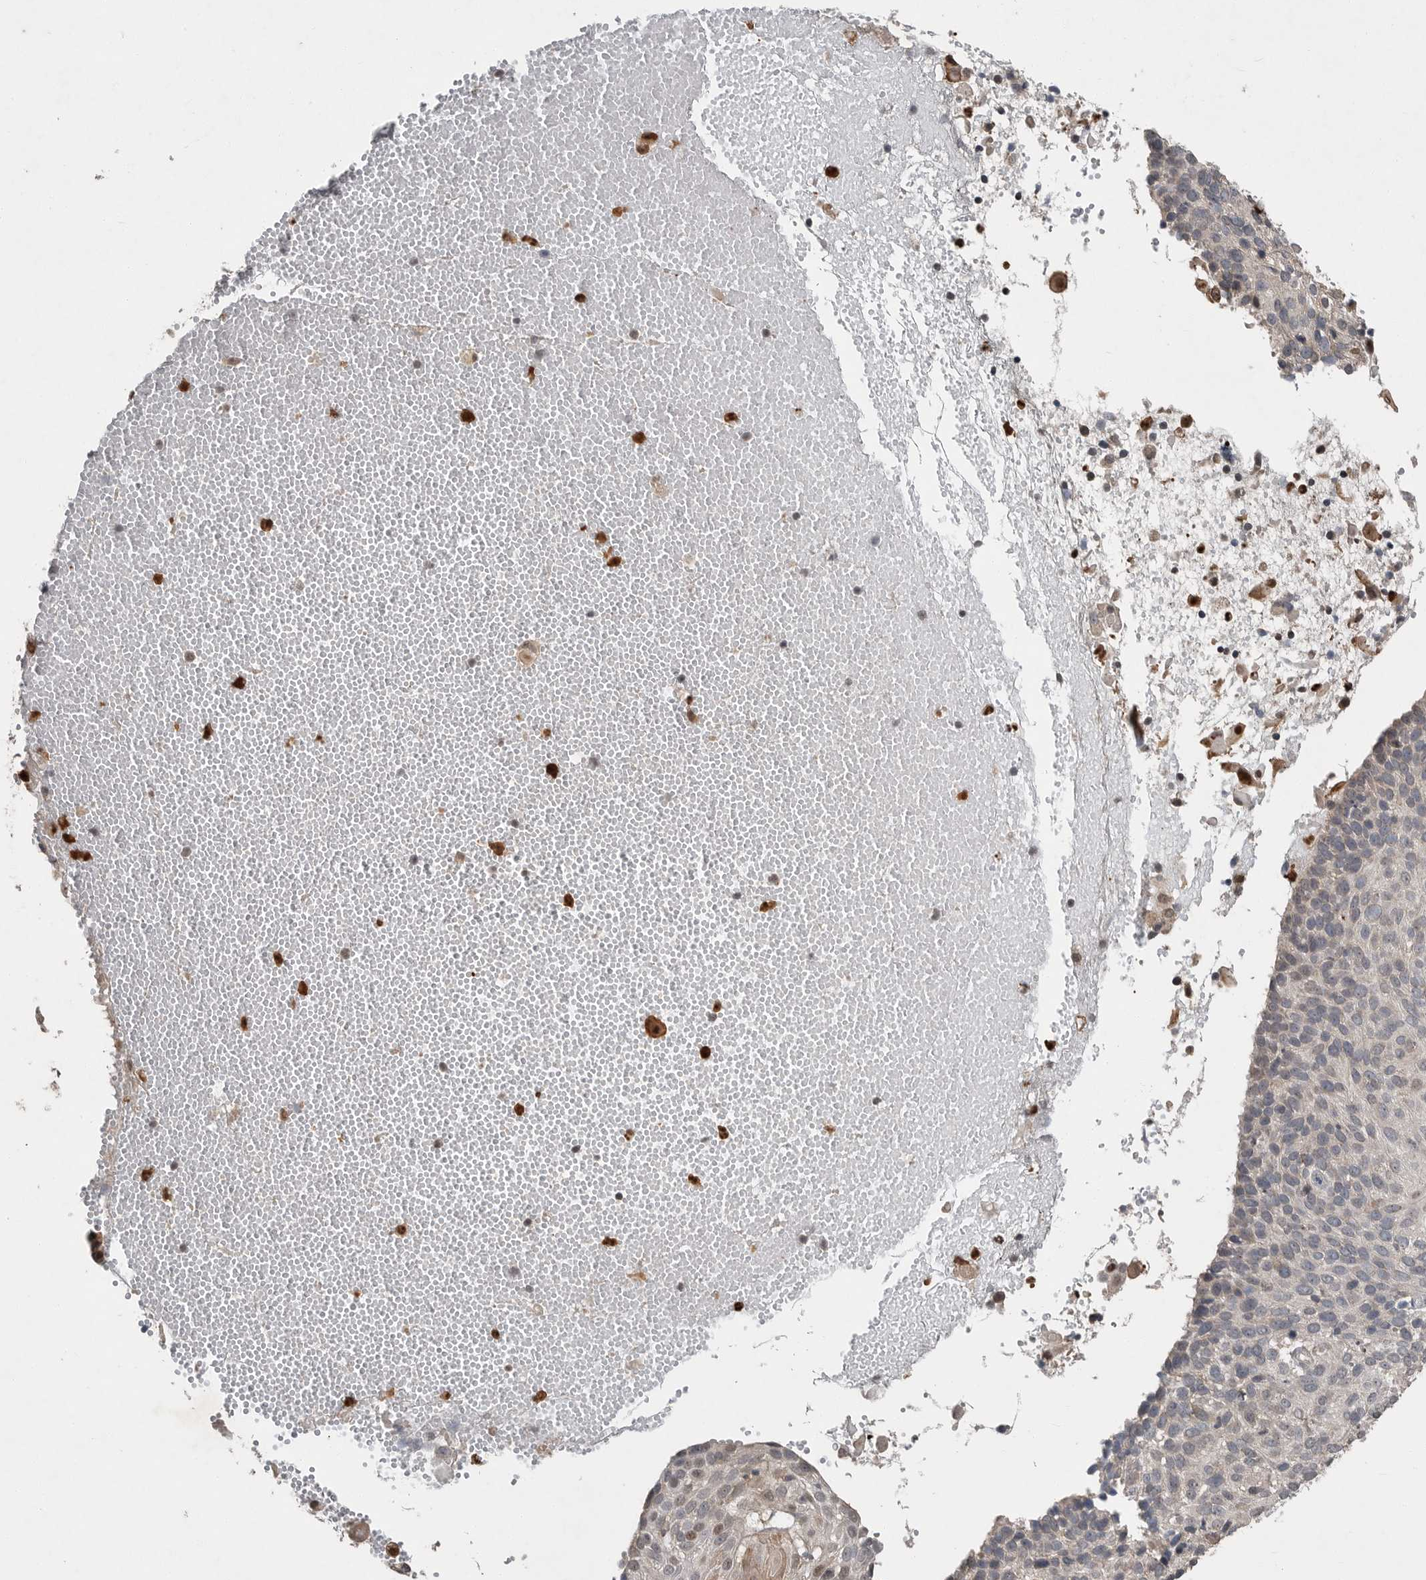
{"staining": {"intensity": "weak", "quantity": "<25%", "location": "cytoplasmic/membranous,nuclear"}, "tissue": "cervical cancer", "cell_type": "Tumor cells", "image_type": "cancer", "snomed": [{"axis": "morphology", "description": "Squamous cell carcinoma, NOS"}, {"axis": "topography", "description": "Cervix"}], "caption": "This is an IHC image of human cervical cancer (squamous cell carcinoma). There is no expression in tumor cells.", "gene": "SCP2", "patient": {"sex": "female", "age": 74}}